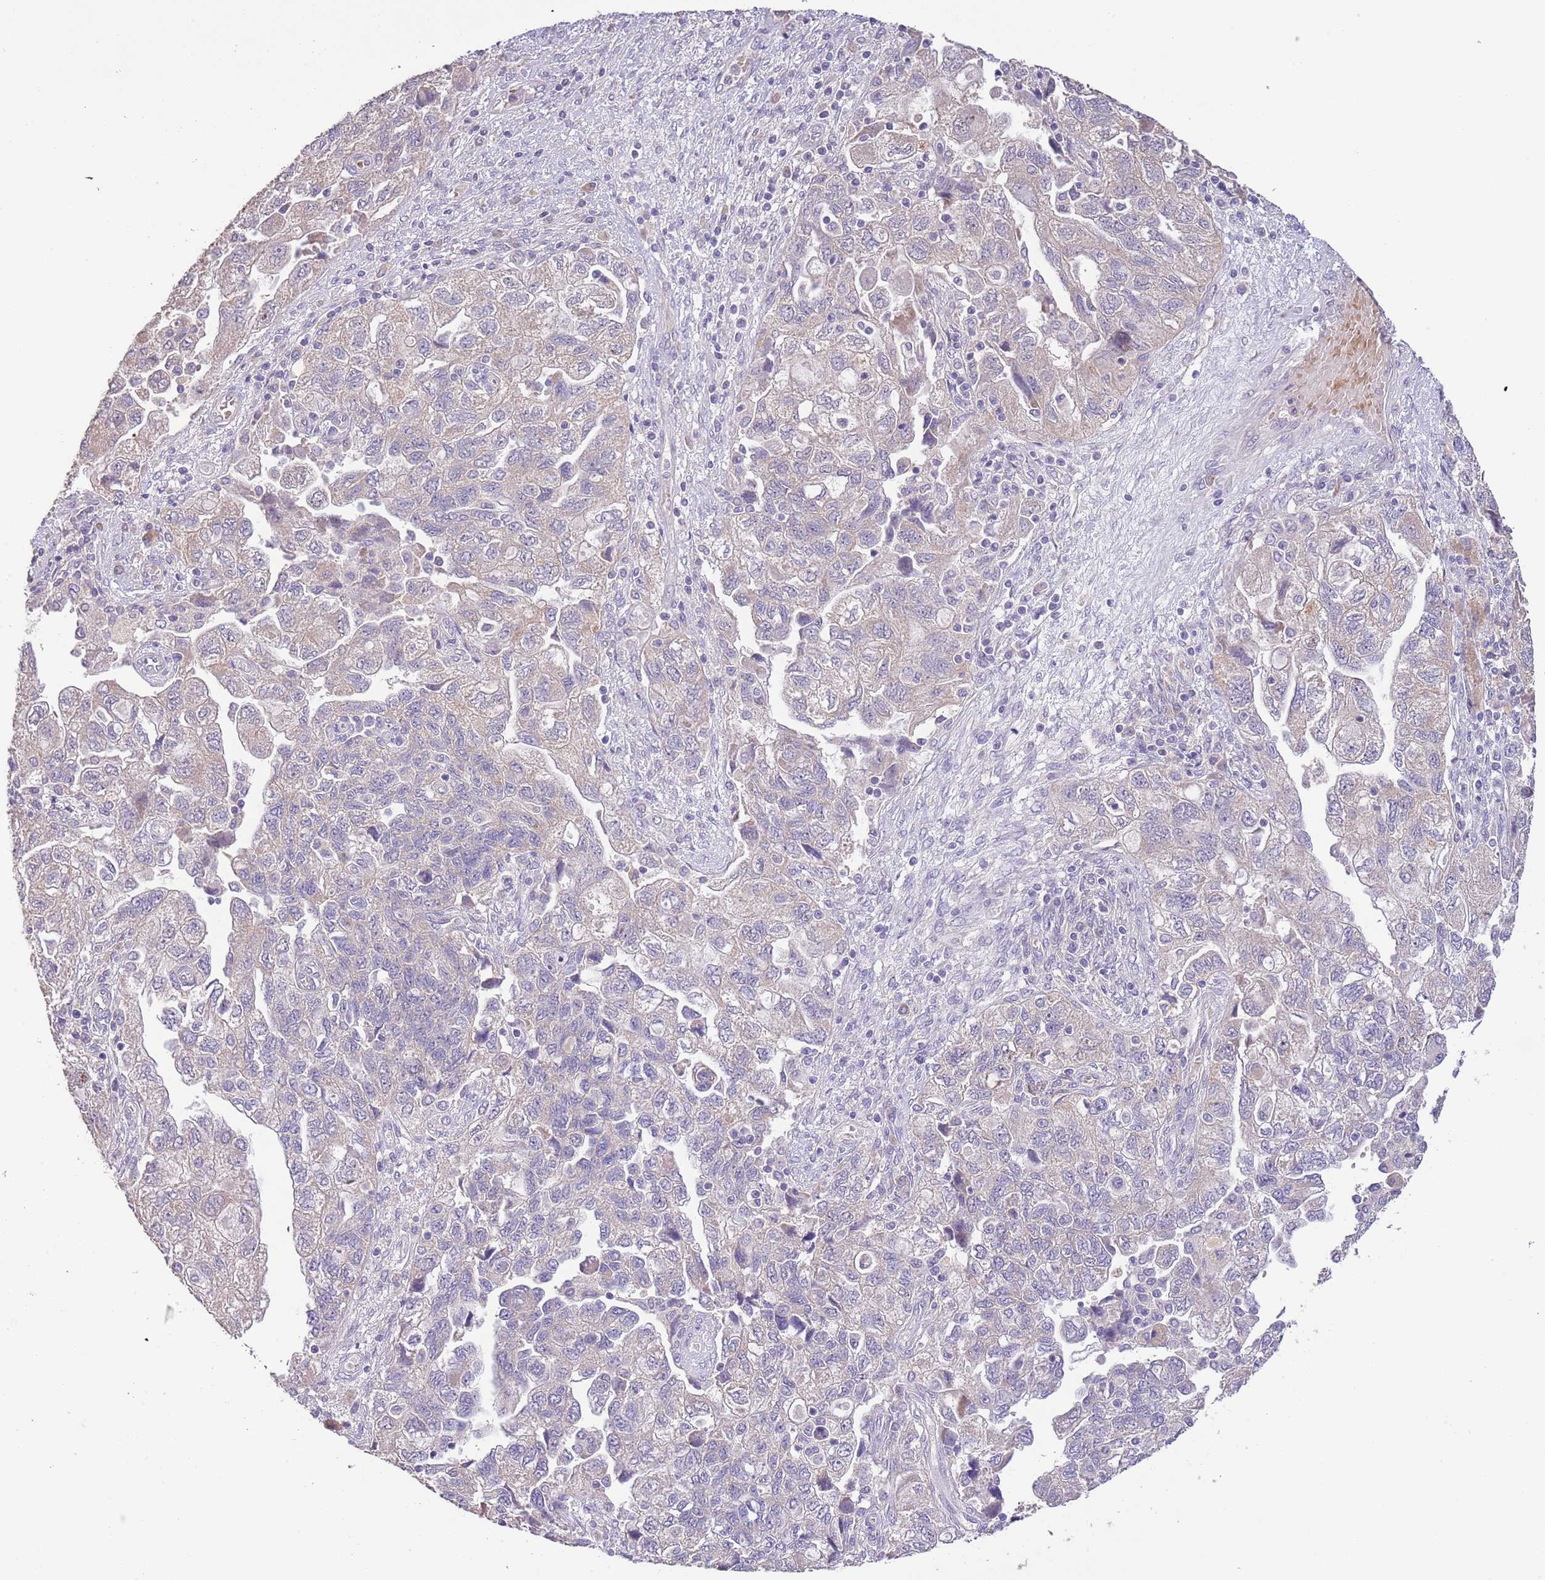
{"staining": {"intensity": "negative", "quantity": "none", "location": "none"}, "tissue": "ovarian cancer", "cell_type": "Tumor cells", "image_type": "cancer", "snomed": [{"axis": "morphology", "description": "Carcinoma, NOS"}, {"axis": "morphology", "description": "Cystadenocarcinoma, serous, NOS"}, {"axis": "topography", "description": "Ovary"}], "caption": "High magnification brightfield microscopy of ovarian serous cystadenocarcinoma stained with DAB (brown) and counterstained with hematoxylin (blue): tumor cells show no significant staining. (Stains: DAB immunohistochemistry with hematoxylin counter stain, Microscopy: brightfield microscopy at high magnification).", "gene": "ZNF658", "patient": {"sex": "female", "age": 69}}